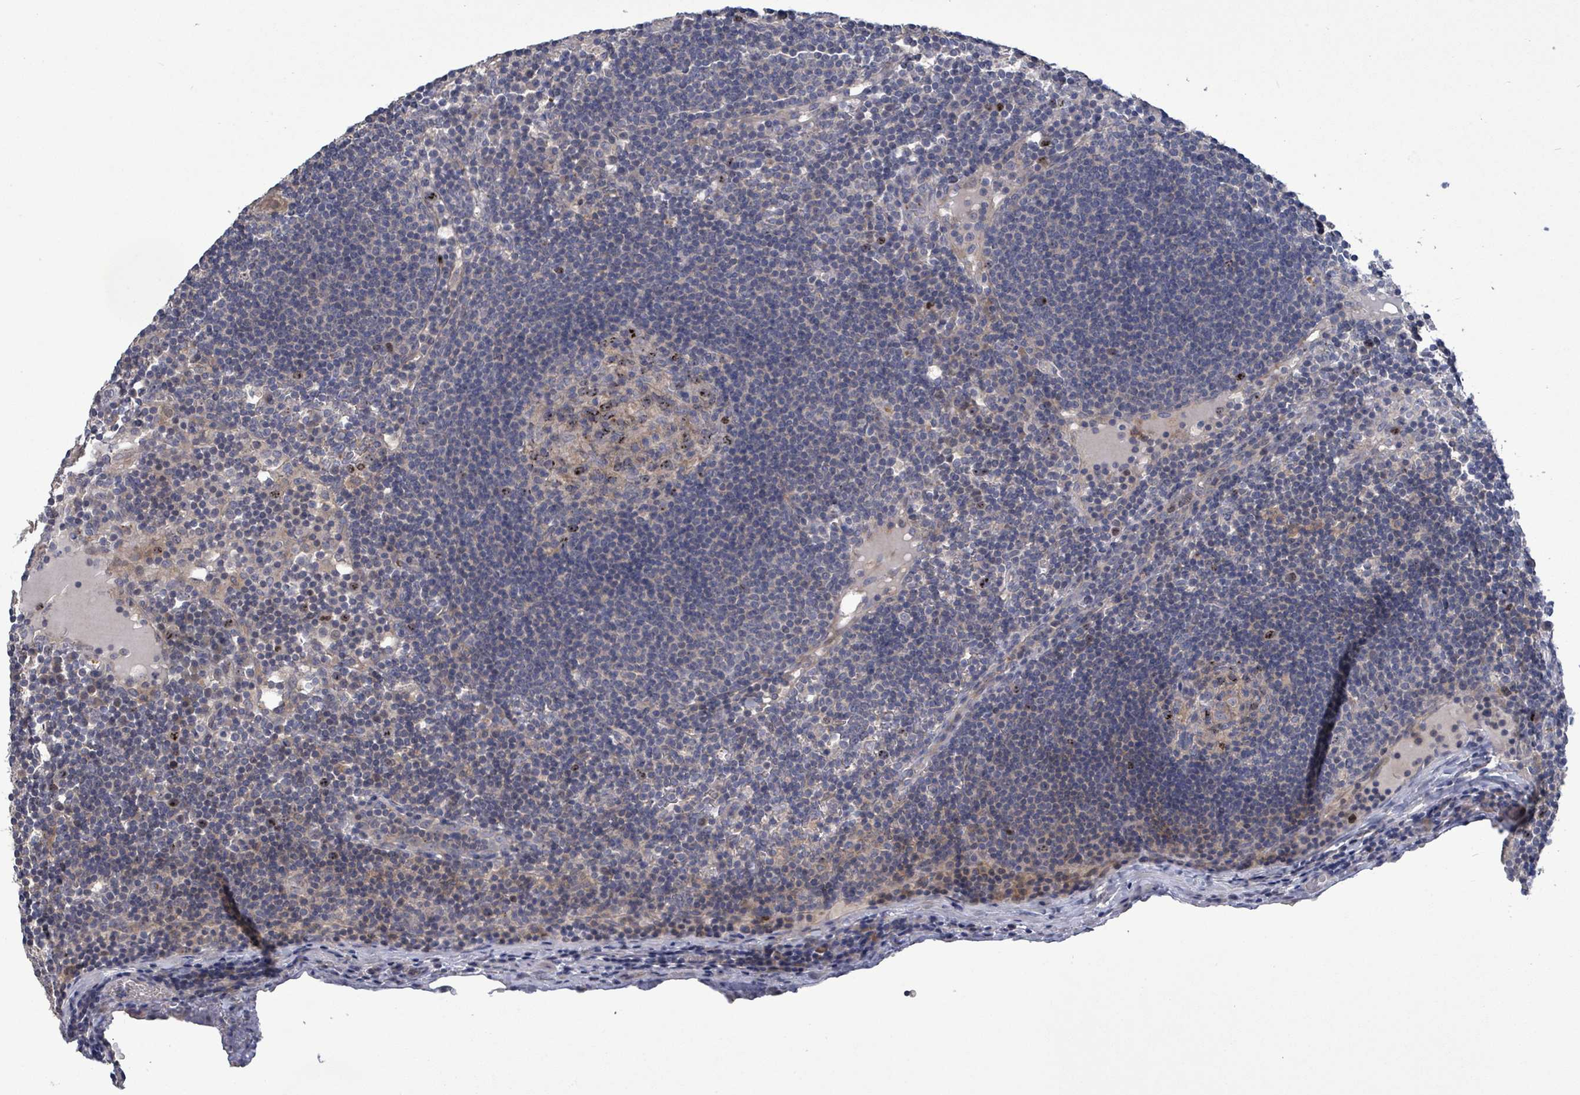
{"staining": {"intensity": "moderate", "quantity": "25%-75%", "location": "nuclear"}, "tissue": "lymph node", "cell_type": "Germinal center cells", "image_type": "normal", "snomed": [{"axis": "morphology", "description": "Normal tissue, NOS"}, {"axis": "topography", "description": "Lymph node"}], "caption": "Unremarkable lymph node exhibits moderate nuclear staining in approximately 25%-75% of germinal center cells.", "gene": "HRAS", "patient": {"sex": "male", "age": 53}}